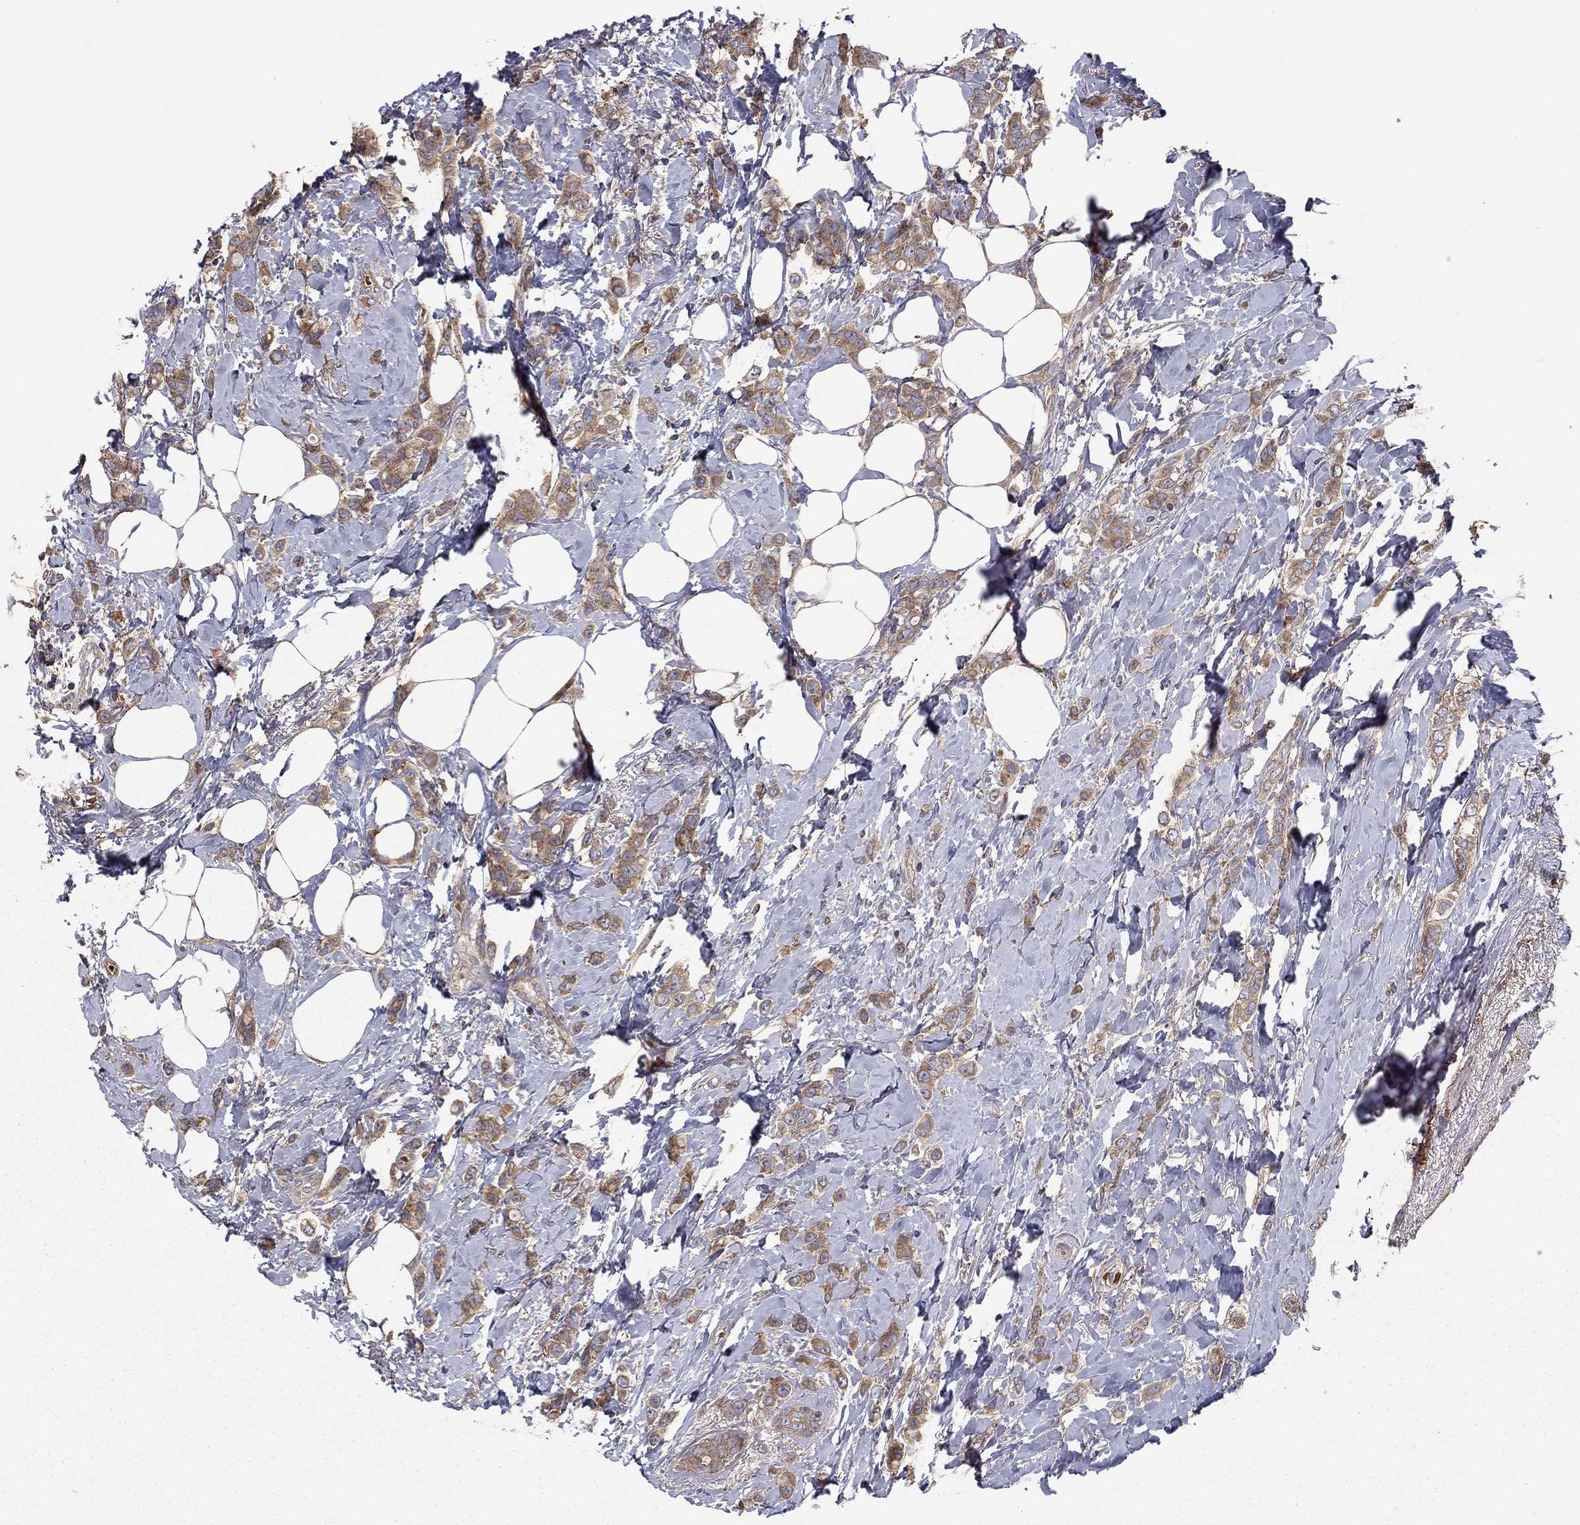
{"staining": {"intensity": "moderate", "quantity": ">75%", "location": "cytoplasmic/membranous"}, "tissue": "breast cancer", "cell_type": "Tumor cells", "image_type": "cancer", "snomed": [{"axis": "morphology", "description": "Lobular carcinoma"}, {"axis": "topography", "description": "Breast"}], "caption": "Breast lobular carcinoma stained with IHC displays moderate cytoplasmic/membranous positivity in approximately >75% of tumor cells. The staining was performed using DAB (3,3'-diaminobenzidine), with brown indicating positive protein expression. Nuclei are stained blue with hematoxylin.", "gene": "RNF123", "patient": {"sex": "female", "age": 66}}